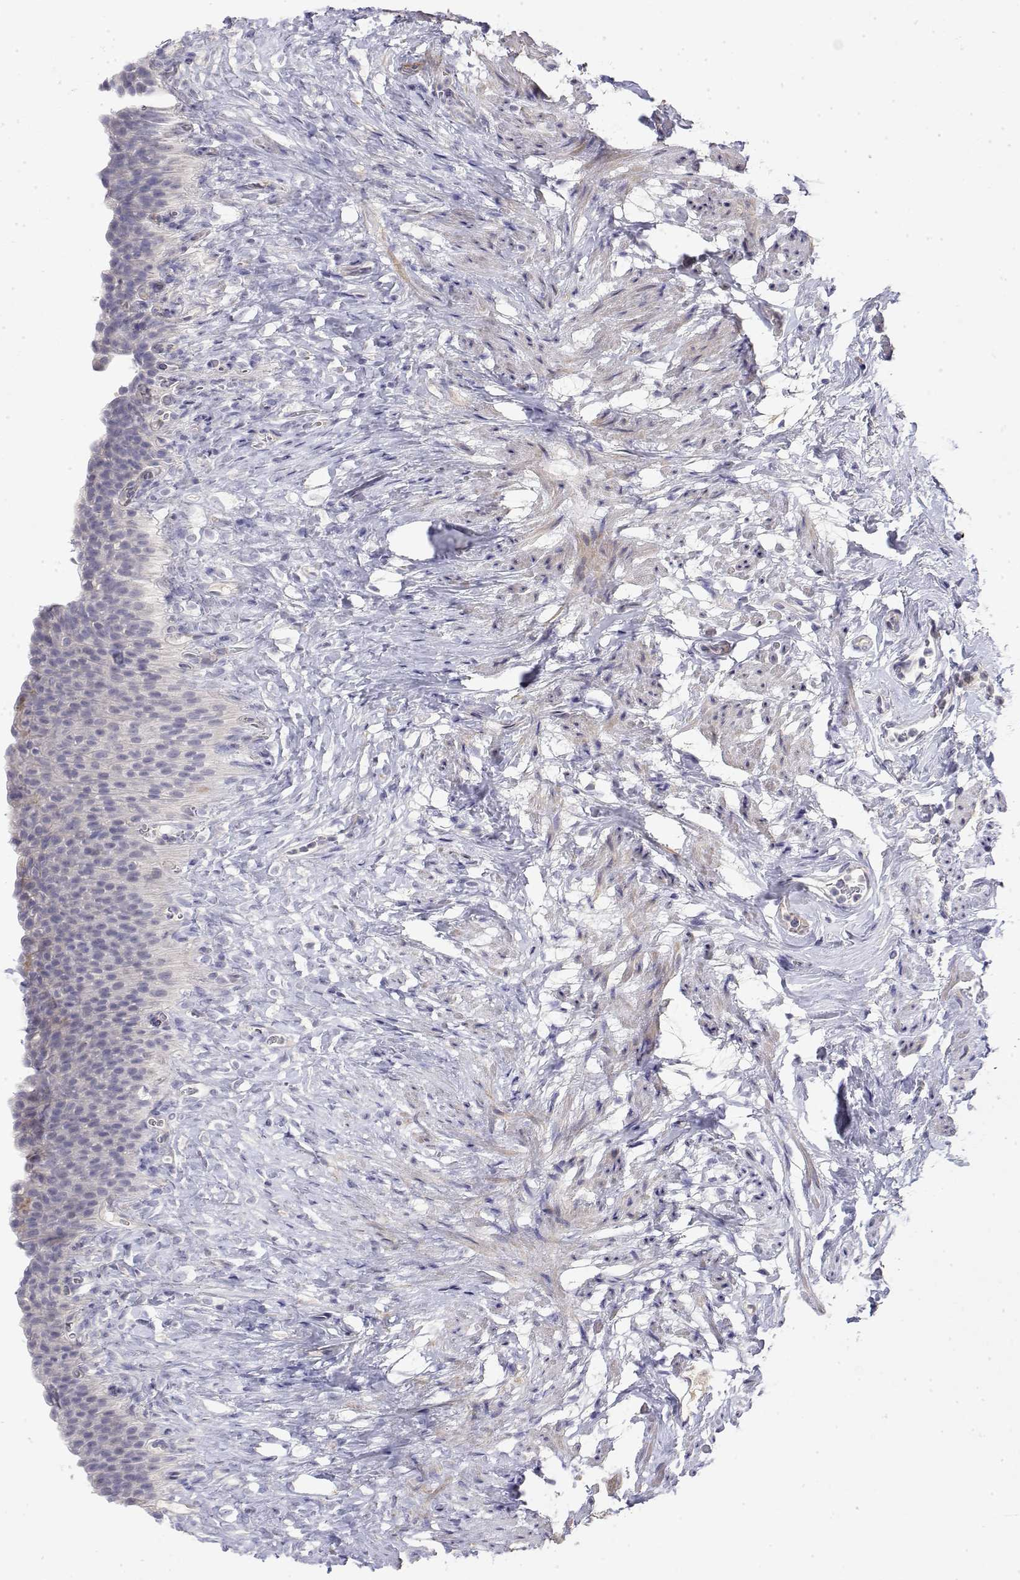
{"staining": {"intensity": "negative", "quantity": "none", "location": "none"}, "tissue": "urinary bladder", "cell_type": "Urothelial cells", "image_type": "normal", "snomed": [{"axis": "morphology", "description": "Normal tissue, NOS"}, {"axis": "topography", "description": "Urinary bladder"}, {"axis": "topography", "description": "Prostate"}], "caption": "This is an IHC image of benign urinary bladder. There is no expression in urothelial cells.", "gene": "GGACT", "patient": {"sex": "male", "age": 76}}